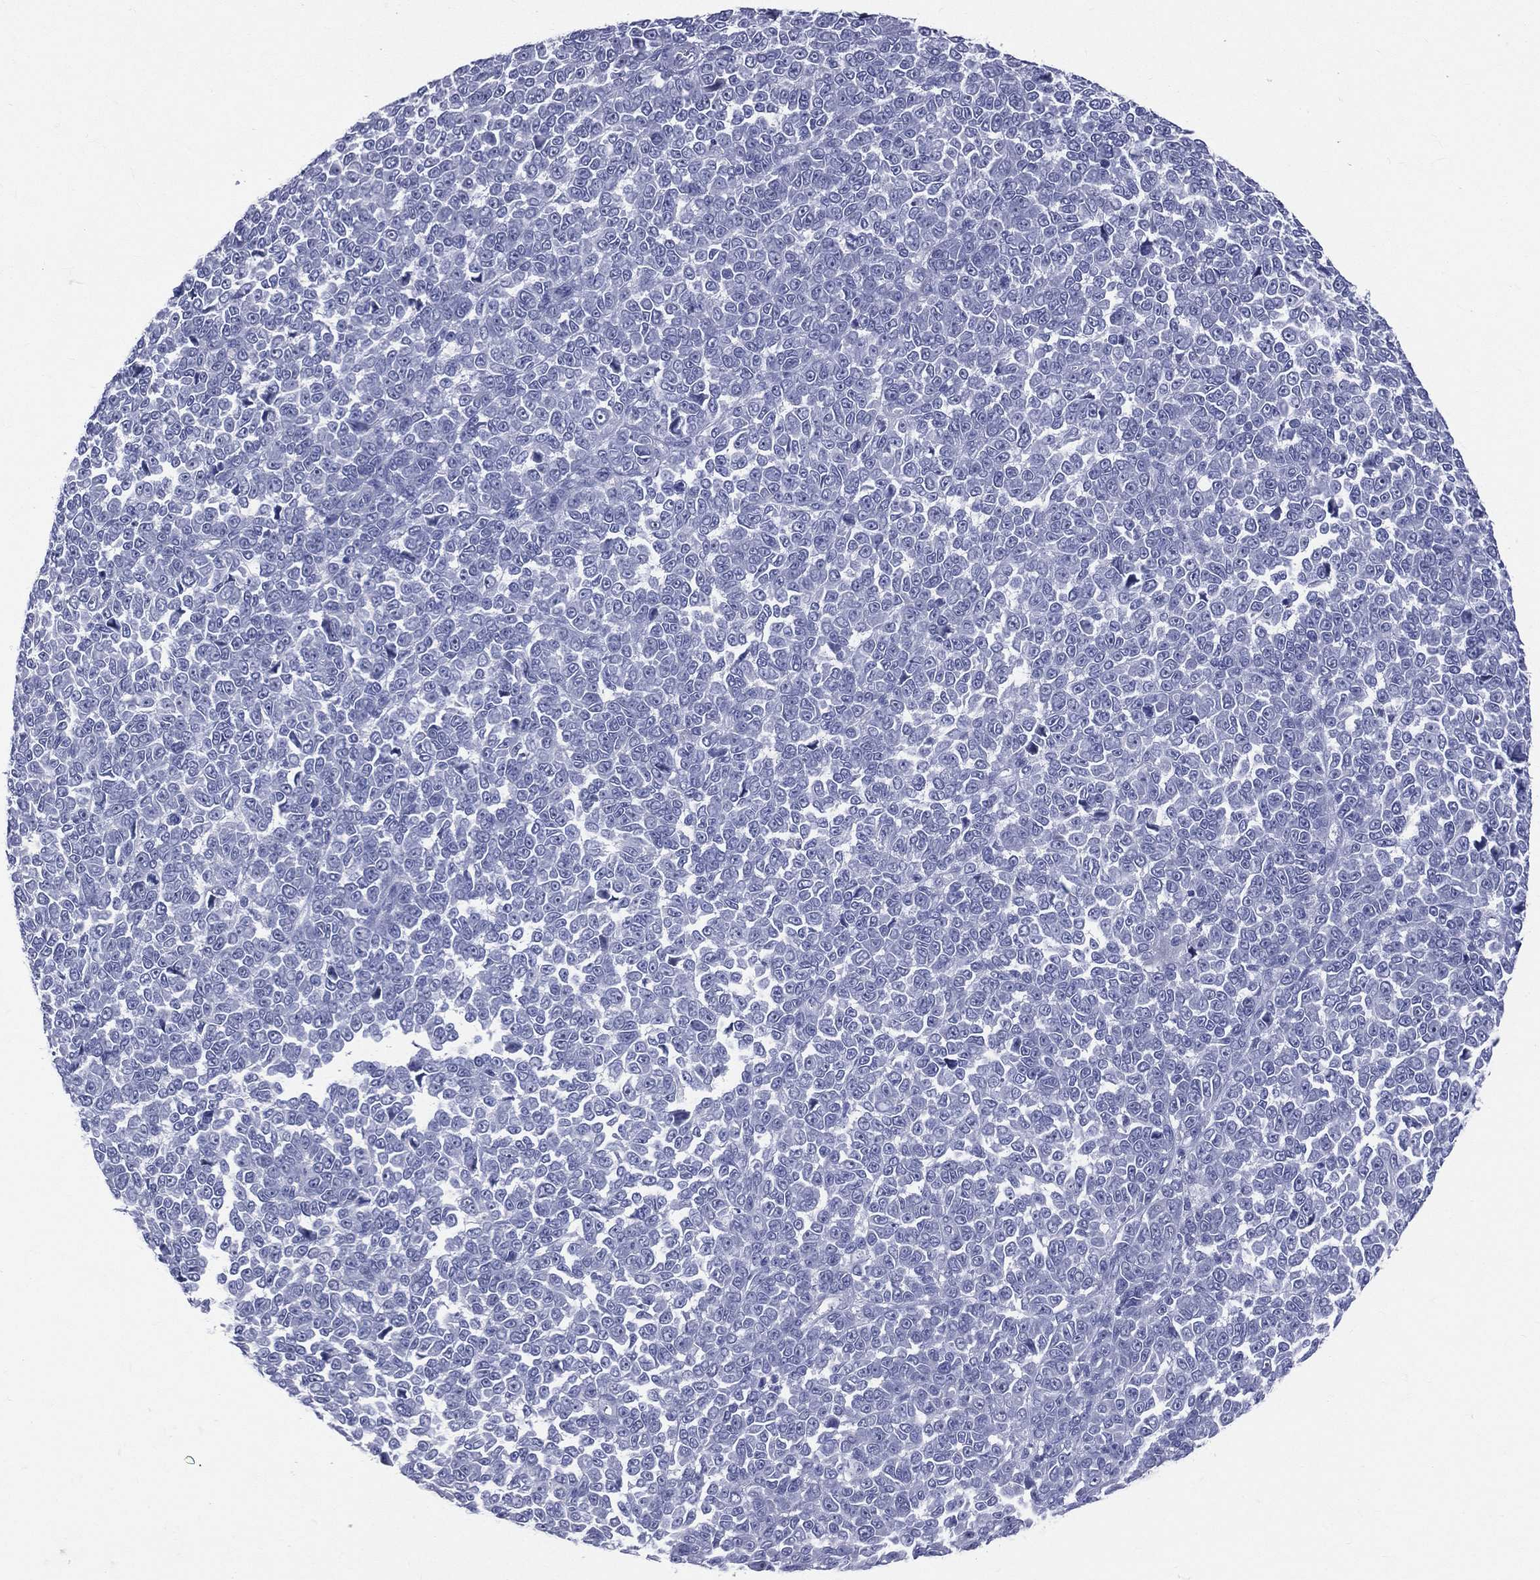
{"staining": {"intensity": "negative", "quantity": "none", "location": "none"}, "tissue": "melanoma", "cell_type": "Tumor cells", "image_type": "cancer", "snomed": [{"axis": "morphology", "description": "Malignant melanoma, NOS"}, {"axis": "topography", "description": "Skin"}], "caption": "Human malignant melanoma stained for a protein using immunohistochemistry (IHC) reveals no expression in tumor cells.", "gene": "CYLC1", "patient": {"sex": "female", "age": 95}}